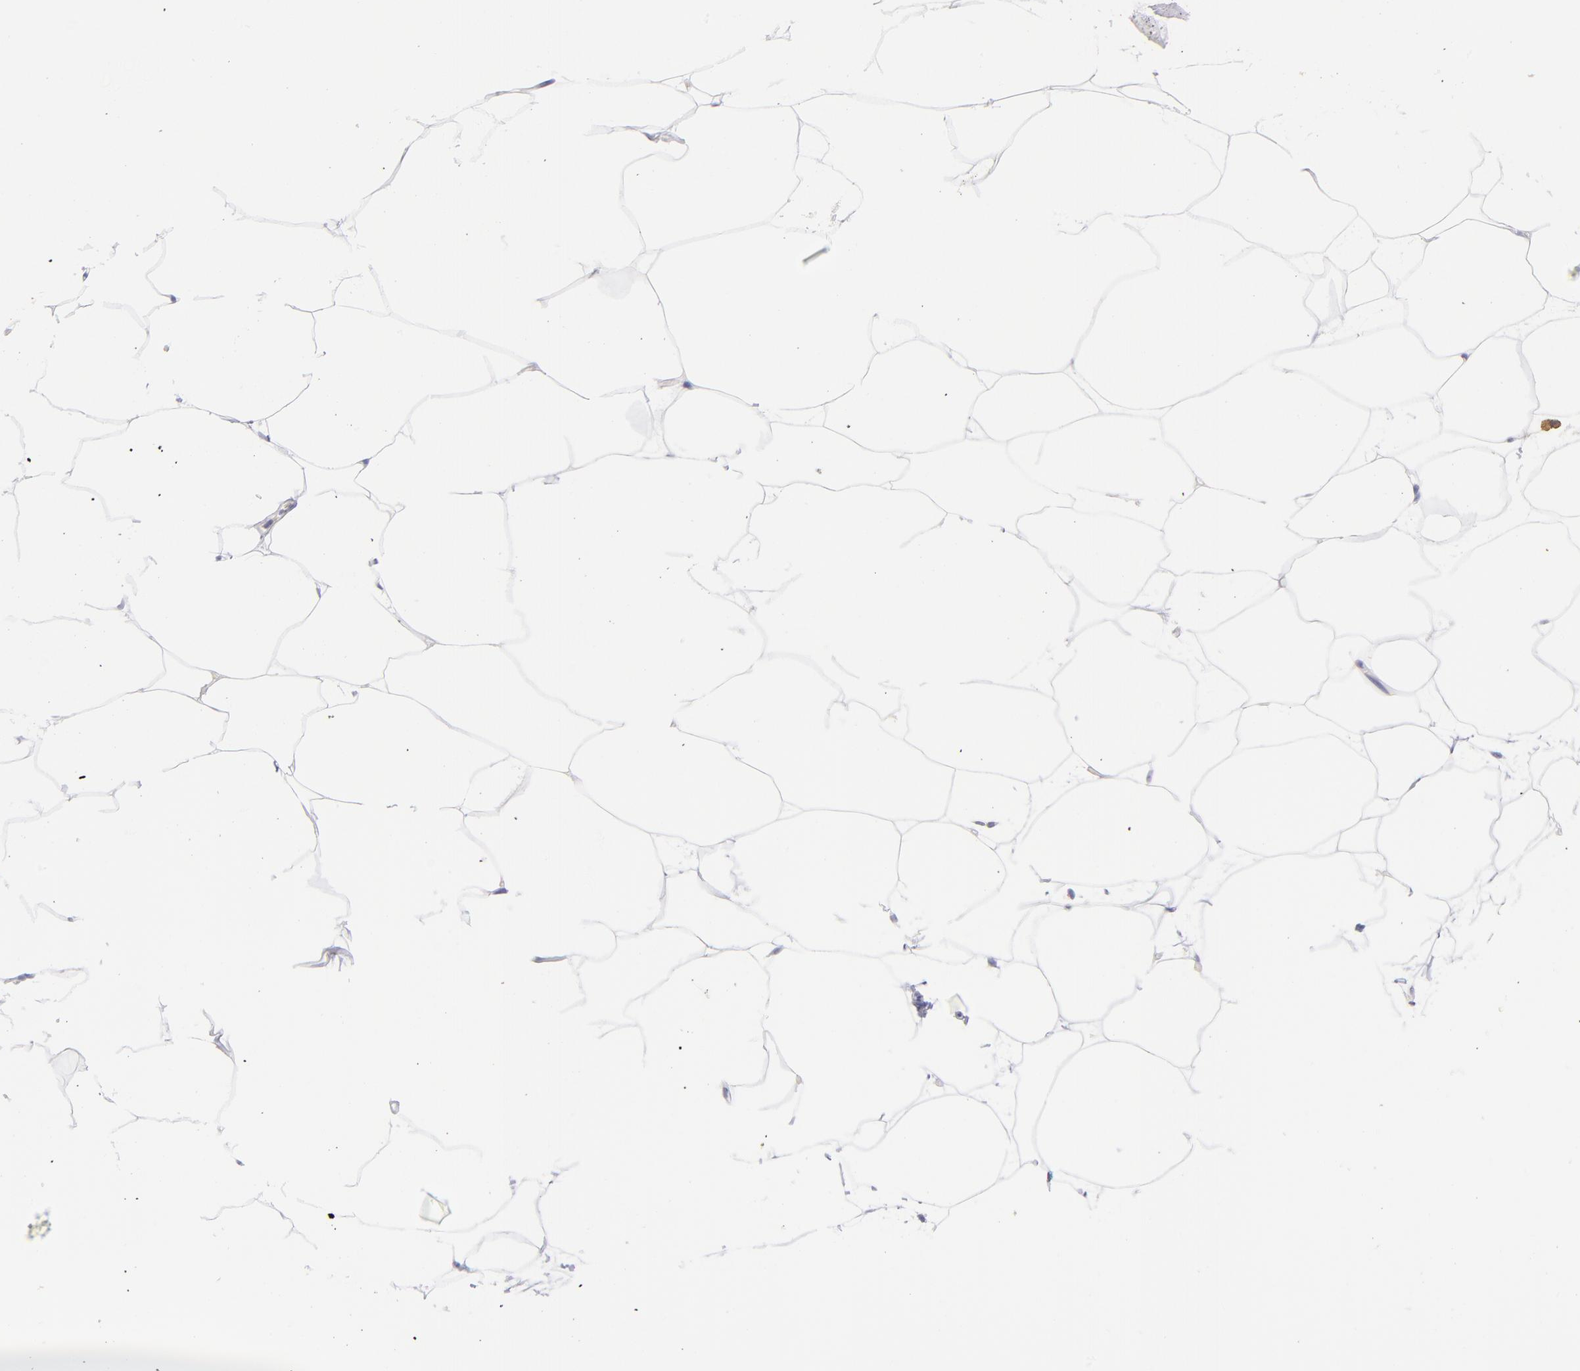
{"staining": {"intensity": "negative", "quantity": "none", "location": "none"}, "tissue": "adipose tissue", "cell_type": "Adipocytes", "image_type": "normal", "snomed": [{"axis": "morphology", "description": "Normal tissue, NOS"}, {"axis": "morphology", "description": "Duct carcinoma"}, {"axis": "topography", "description": "Breast"}, {"axis": "topography", "description": "Adipose tissue"}], "caption": "DAB (3,3'-diaminobenzidine) immunohistochemical staining of normal adipose tissue exhibits no significant staining in adipocytes. (DAB IHC with hematoxylin counter stain).", "gene": "PRKCA", "patient": {"sex": "female", "age": 37}}